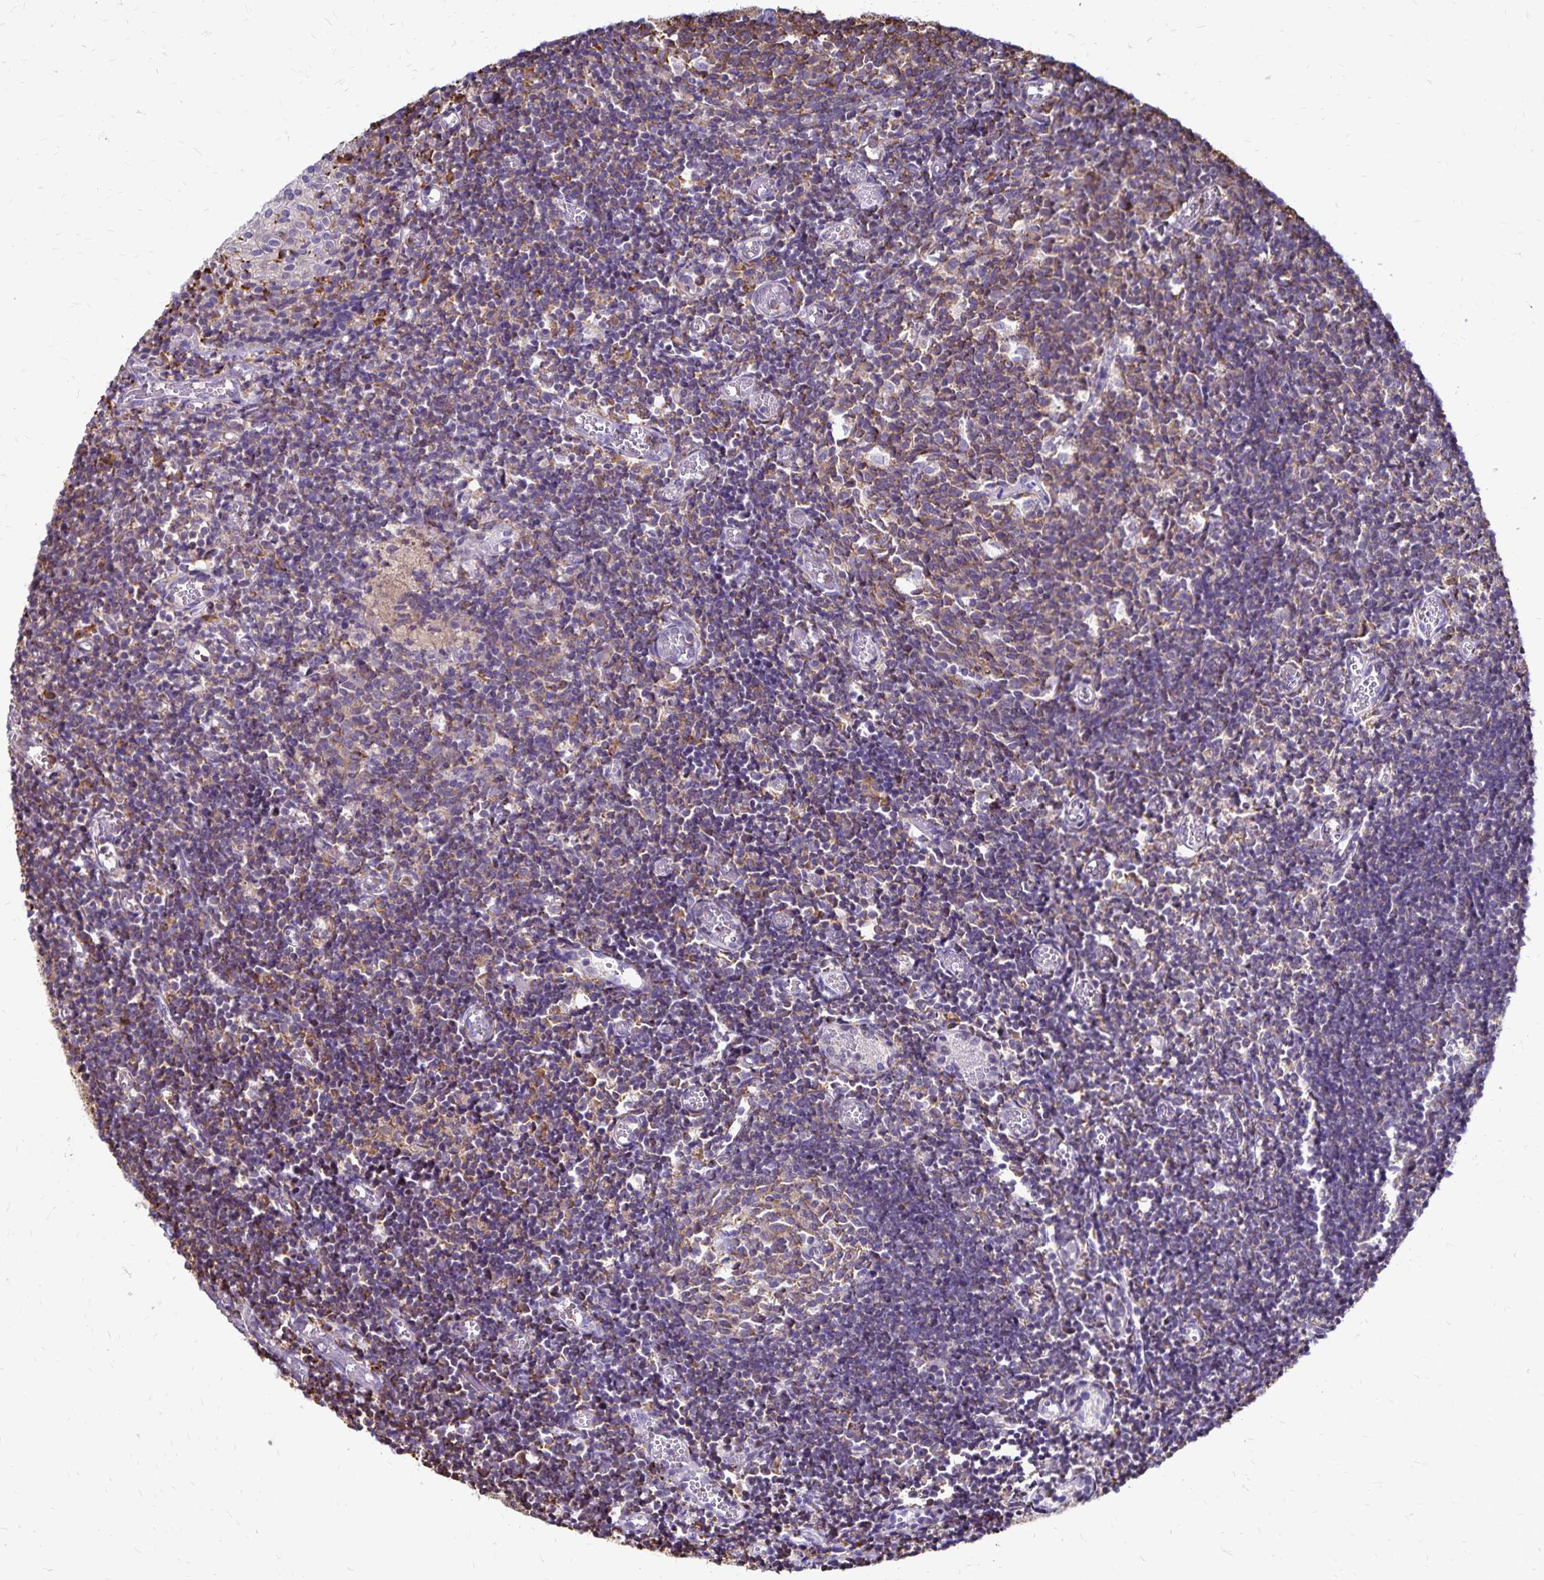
{"staining": {"intensity": "moderate", "quantity": ">75%", "location": "cytoplasmic/membranous"}, "tissue": "tonsil", "cell_type": "Germinal center cells", "image_type": "normal", "snomed": [{"axis": "morphology", "description": "Normal tissue, NOS"}, {"axis": "topography", "description": "Tonsil"}], "caption": "Tonsil stained with immunohistochemistry exhibits moderate cytoplasmic/membranous positivity in about >75% of germinal center cells. The staining was performed using DAB to visualize the protein expression in brown, while the nuclei were stained in blue with hematoxylin (Magnification: 20x).", "gene": "NAGPA", "patient": {"sex": "female", "age": 10}}